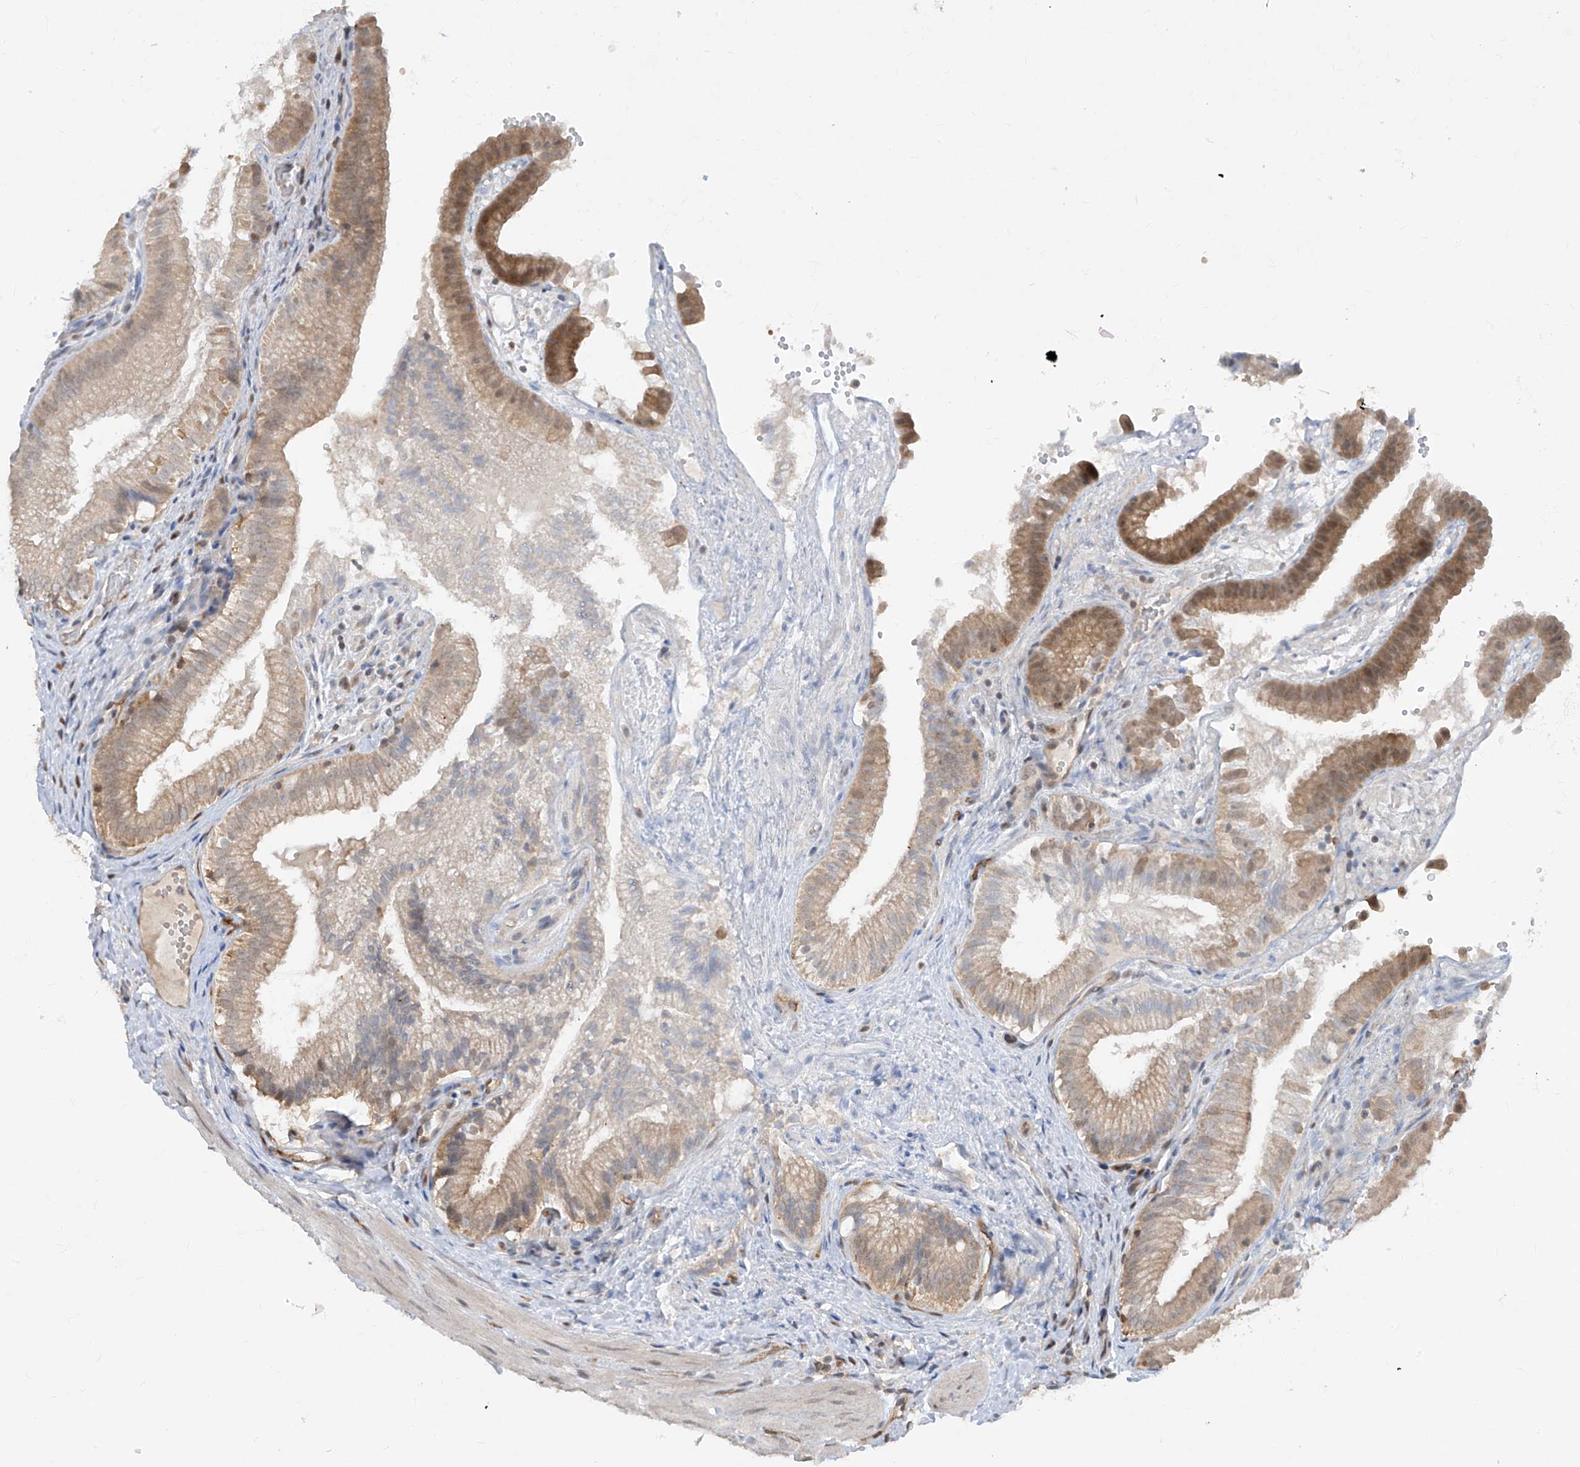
{"staining": {"intensity": "strong", "quantity": "<25%", "location": "cytoplasmic/membranous,nuclear"}, "tissue": "gallbladder", "cell_type": "Glandular cells", "image_type": "normal", "snomed": [{"axis": "morphology", "description": "Normal tissue, NOS"}, {"axis": "topography", "description": "Gallbladder"}], "caption": "The image shows immunohistochemical staining of unremarkable gallbladder. There is strong cytoplasmic/membranous,nuclear positivity is identified in approximately <25% of glandular cells.", "gene": "ZNF358", "patient": {"sex": "female", "age": 30}}